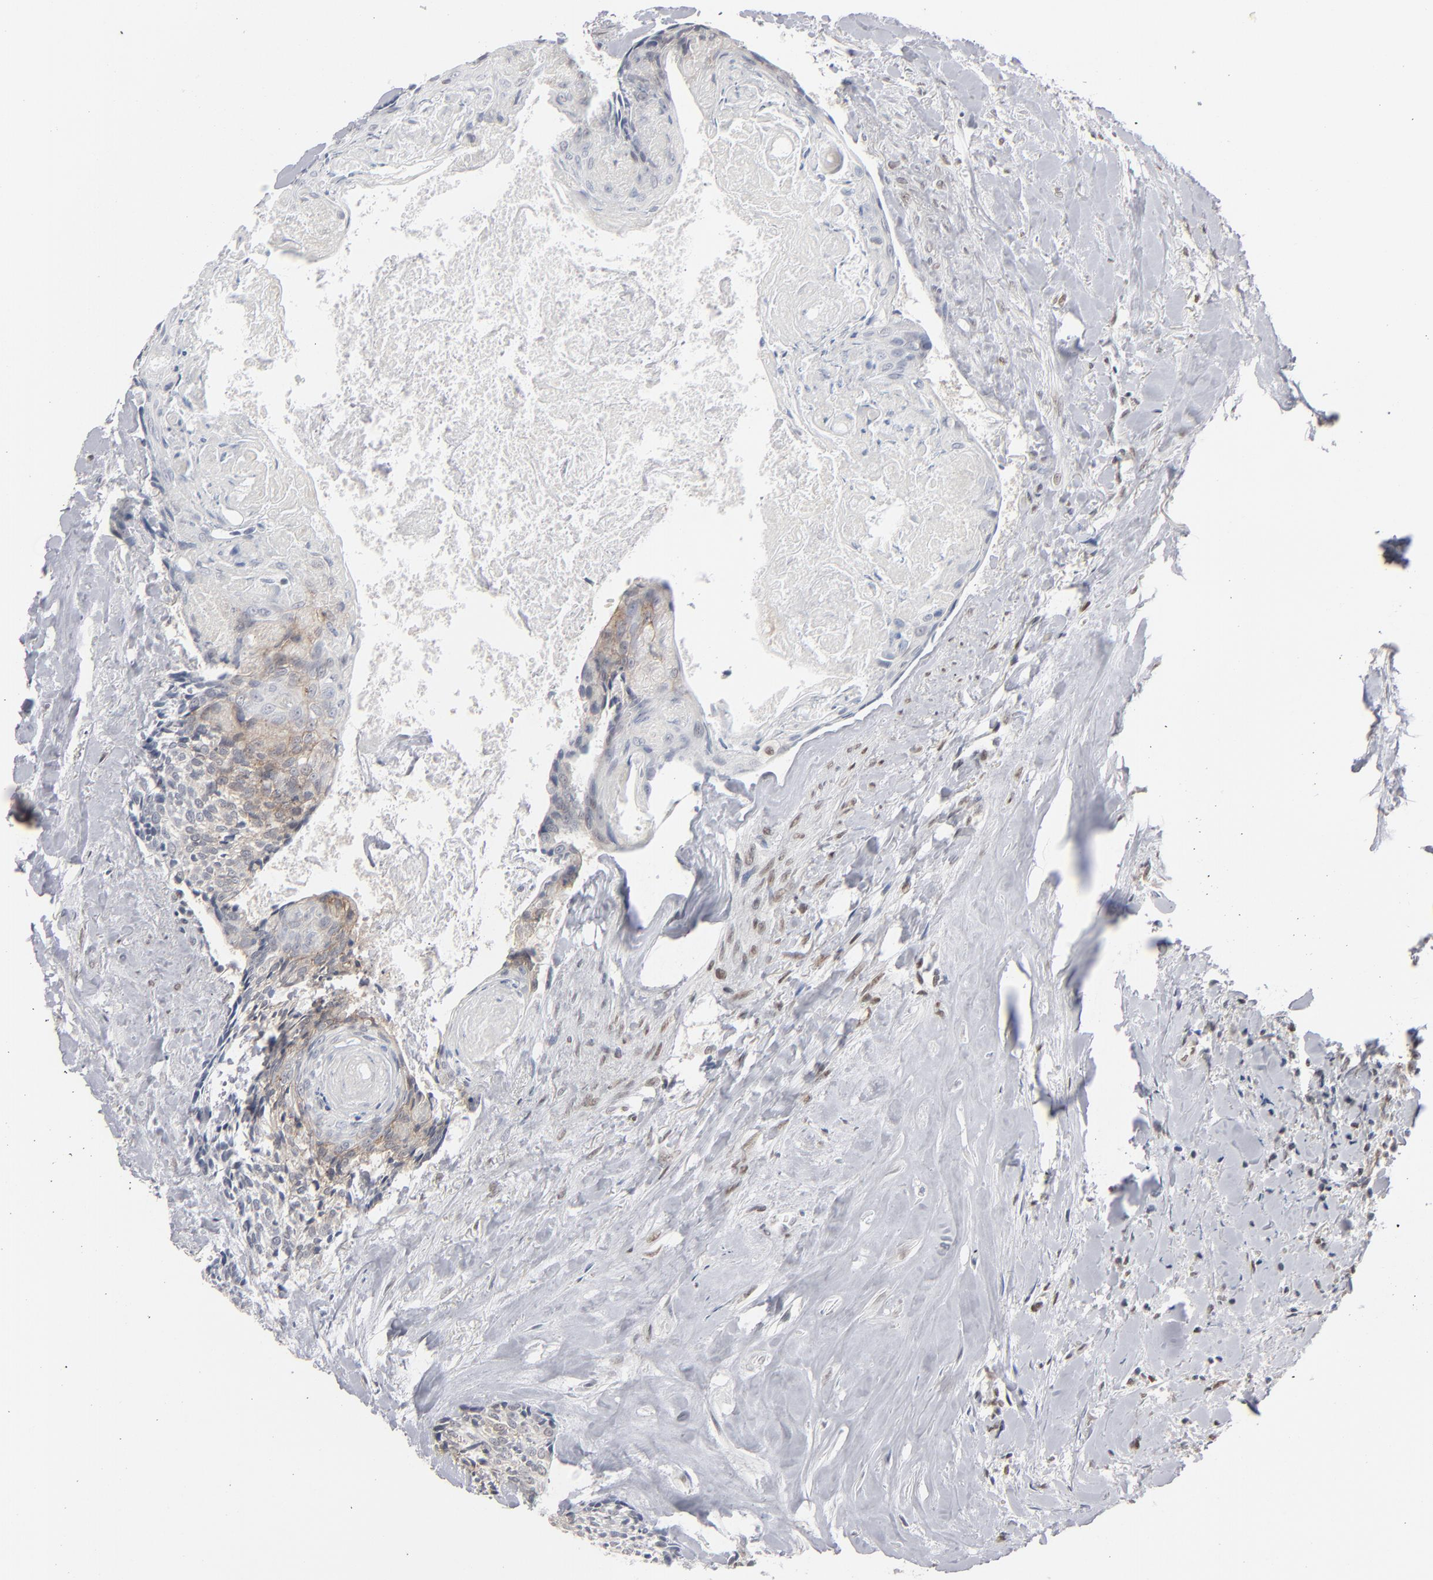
{"staining": {"intensity": "weak", "quantity": "<25%", "location": "cytoplasmic/membranous"}, "tissue": "head and neck cancer", "cell_type": "Tumor cells", "image_type": "cancer", "snomed": [{"axis": "morphology", "description": "Squamous cell carcinoma, NOS"}, {"axis": "topography", "description": "Salivary gland"}, {"axis": "topography", "description": "Head-Neck"}], "caption": "DAB (3,3'-diaminobenzidine) immunohistochemical staining of squamous cell carcinoma (head and neck) demonstrates no significant expression in tumor cells.", "gene": "IRF9", "patient": {"sex": "male", "age": 70}}